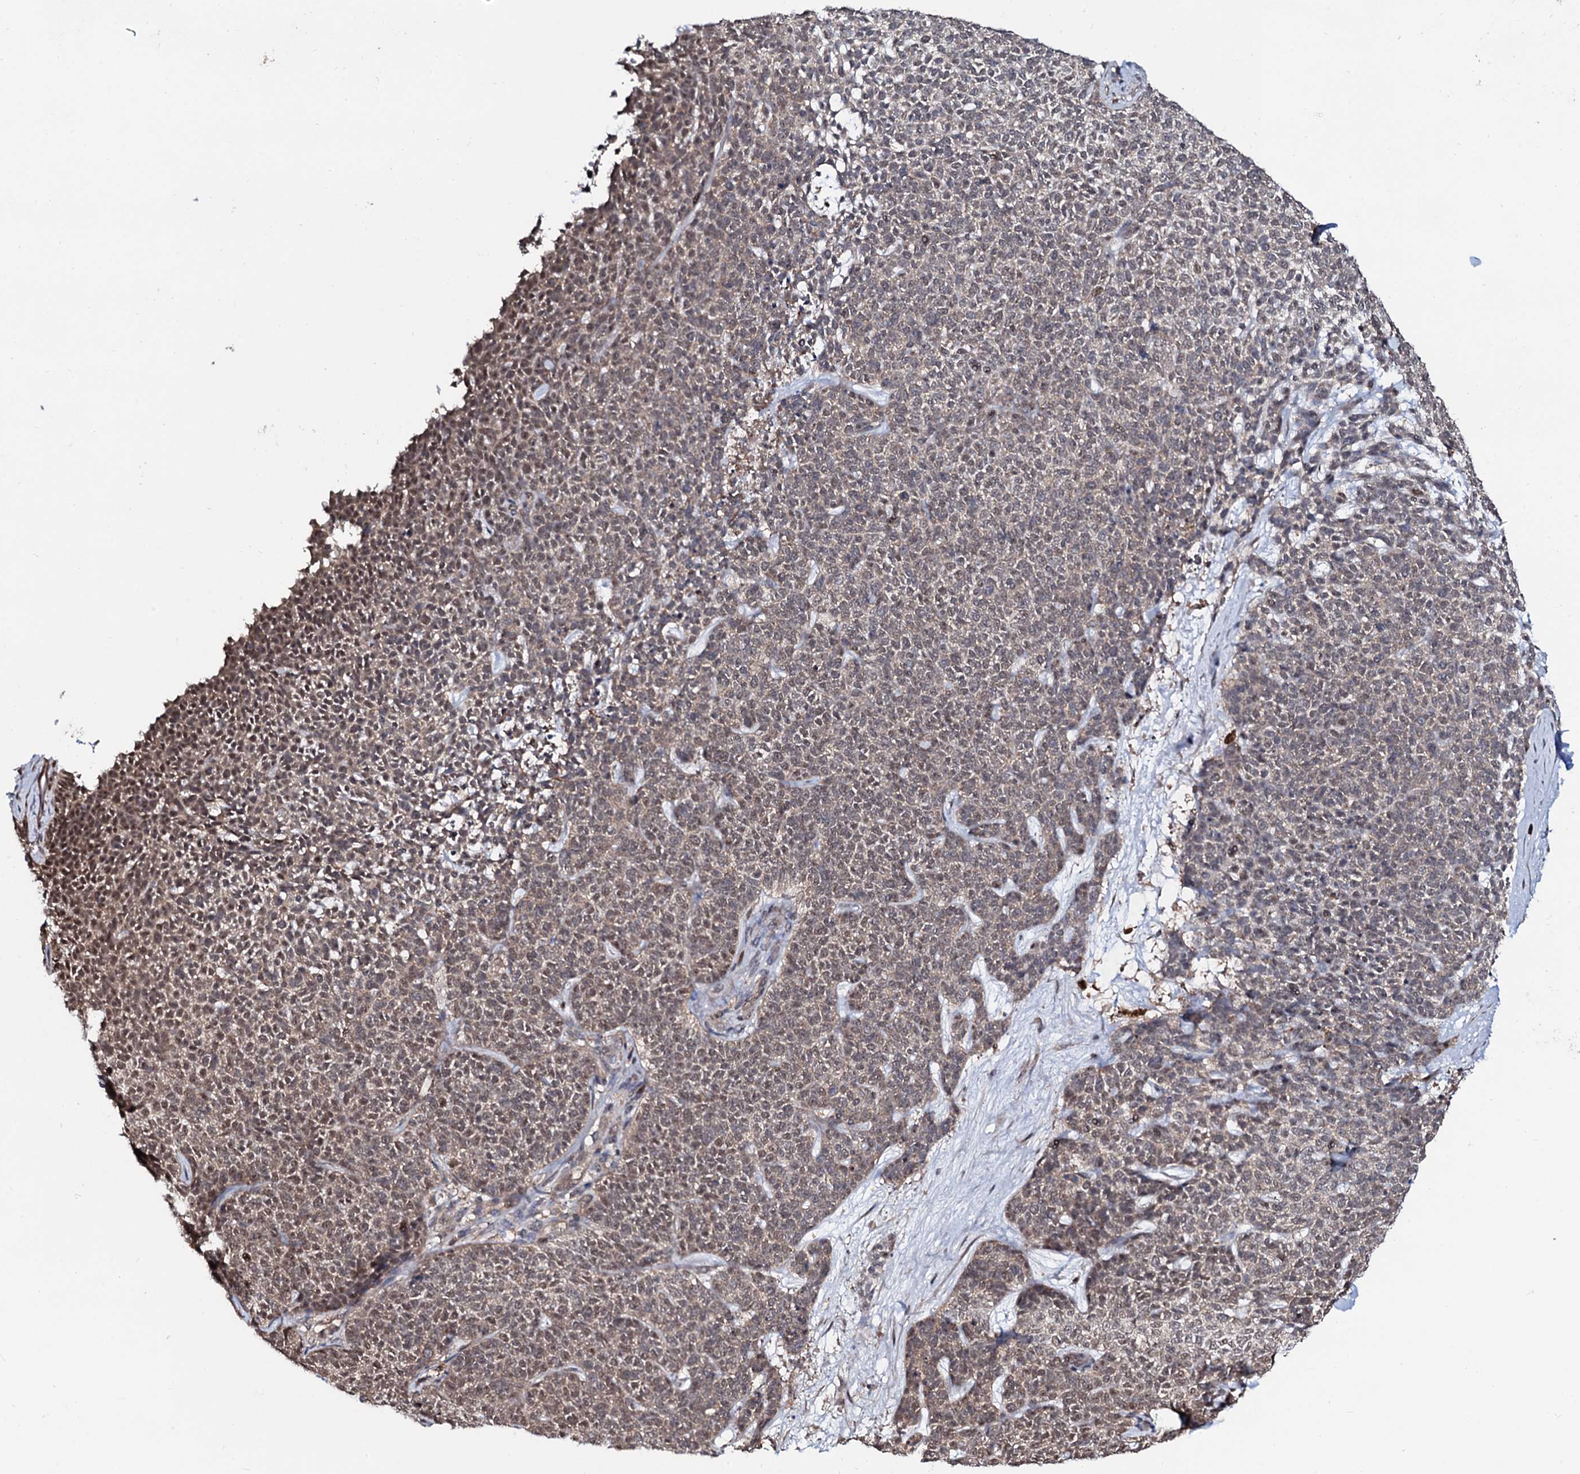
{"staining": {"intensity": "moderate", "quantity": ">75%", "location": "cytoplasmic/membranous,nuclear"}, "tissue": "skin cancer", "cell_type": "Tumor cells", "image_type": "cancer", "snomed": [{"axis": "morphology", "description": "Basal cell carcinoma"}, {"axis": "topography", "description": "Skin"}], "caption": "A micrograph of skin cancer stained for a protein displays moderate cytoplasmic/membranous and nuclear brown staining in tumor cells.", "gene": "COG6", "patient": {"sex": "female", "age": 84}}